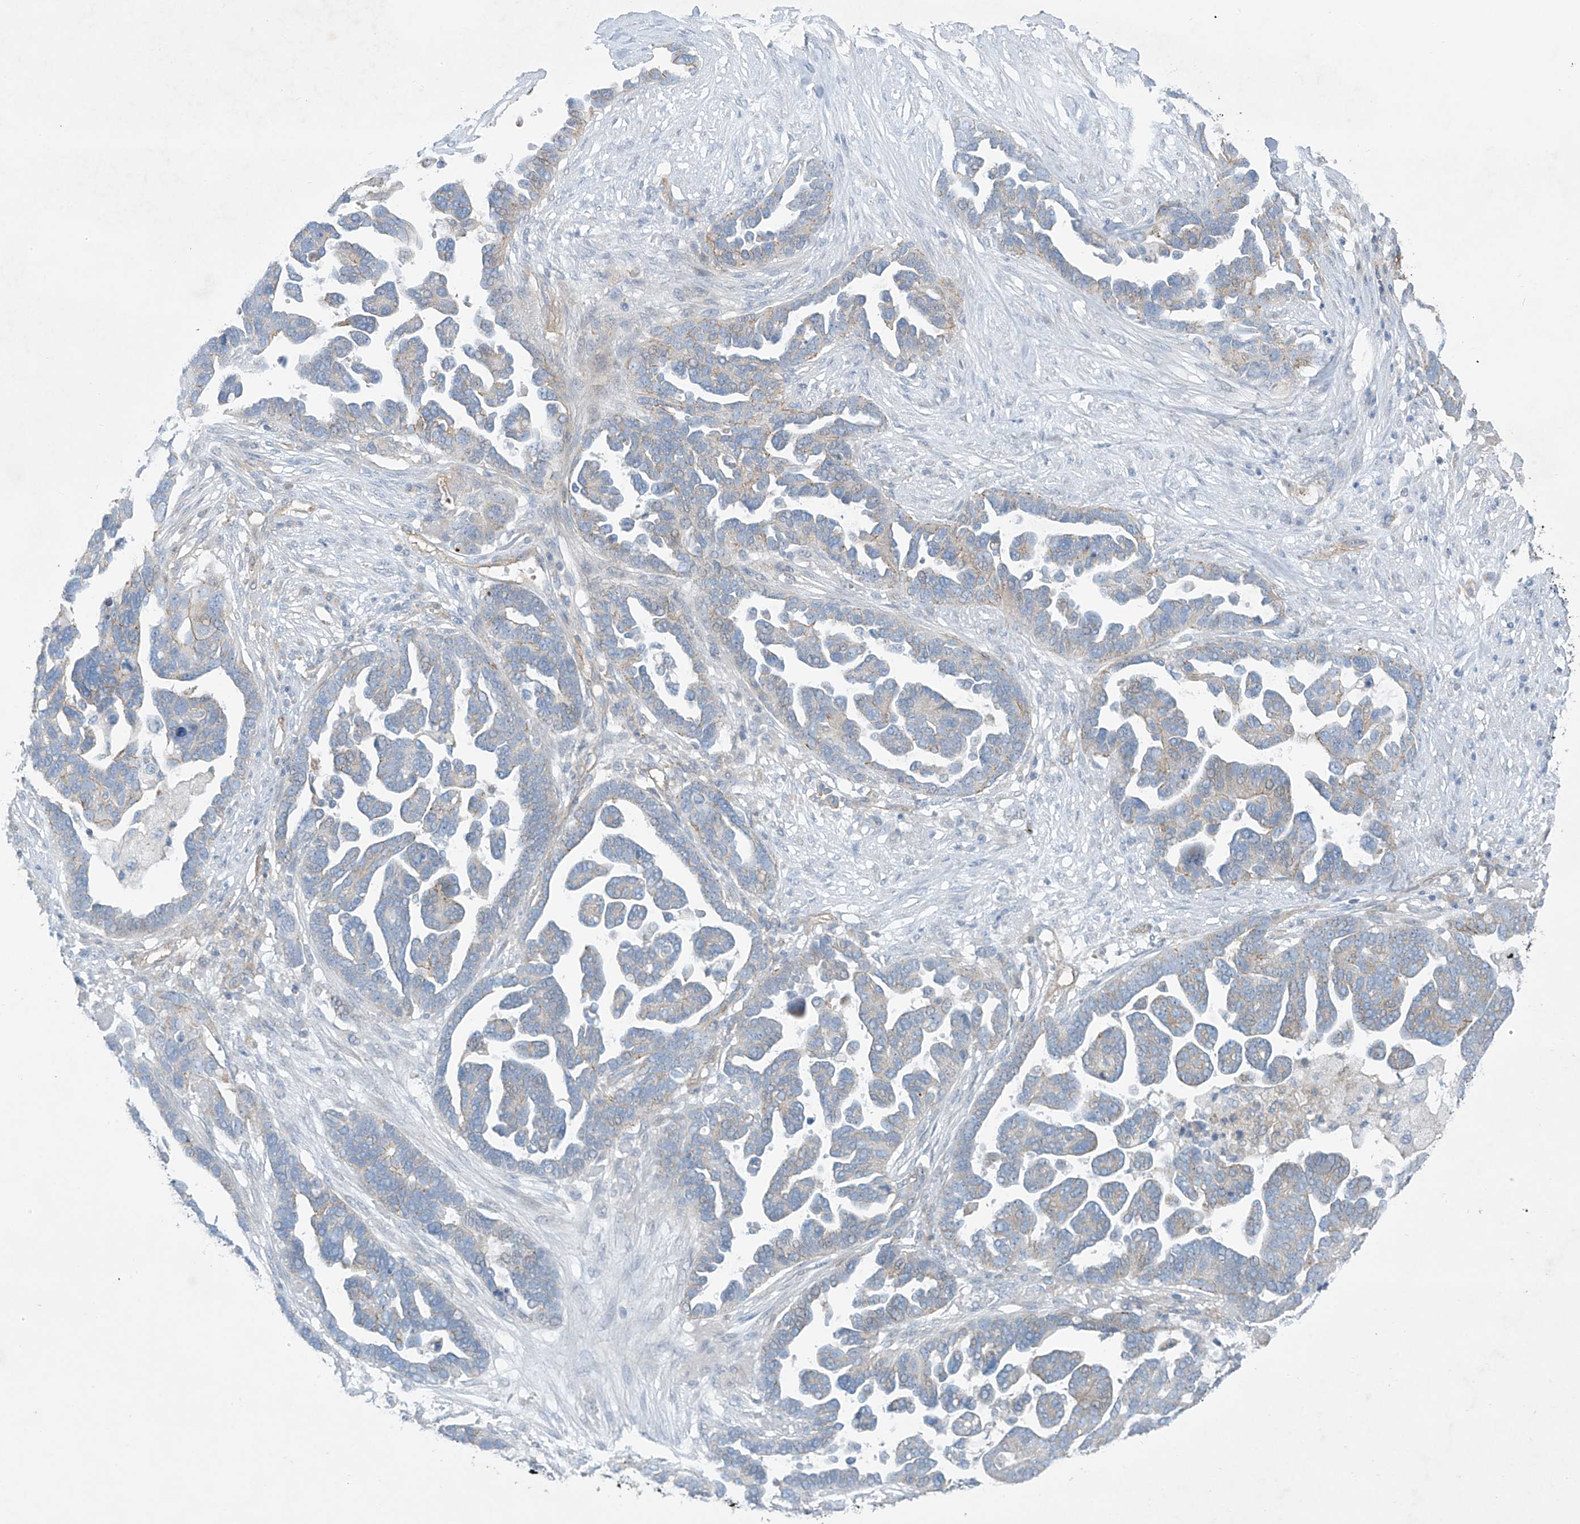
{"staining": {"intensity": "weak", "quantity": "<25%", "location": "cytoplasmic/membranous"}, "tissue": "ovarian cancer", "cell_type": "Tumor cells", "image_type": "cancer", "snomed": [{"axis": "morphology", "description": "Cystadenocarcinoma, serous, NOS"}, {"axis": "topography", "description": "Ovary"}], "caption": "A micrograph of ovarian cancer stained for a protein exhibits no brown staining in tumor cells. (Immunohistochemistry (ihc), brightfield microscopy, high magnification).", "gene": "VAMP5", "patient": {"sex": "female", "age": 54}}